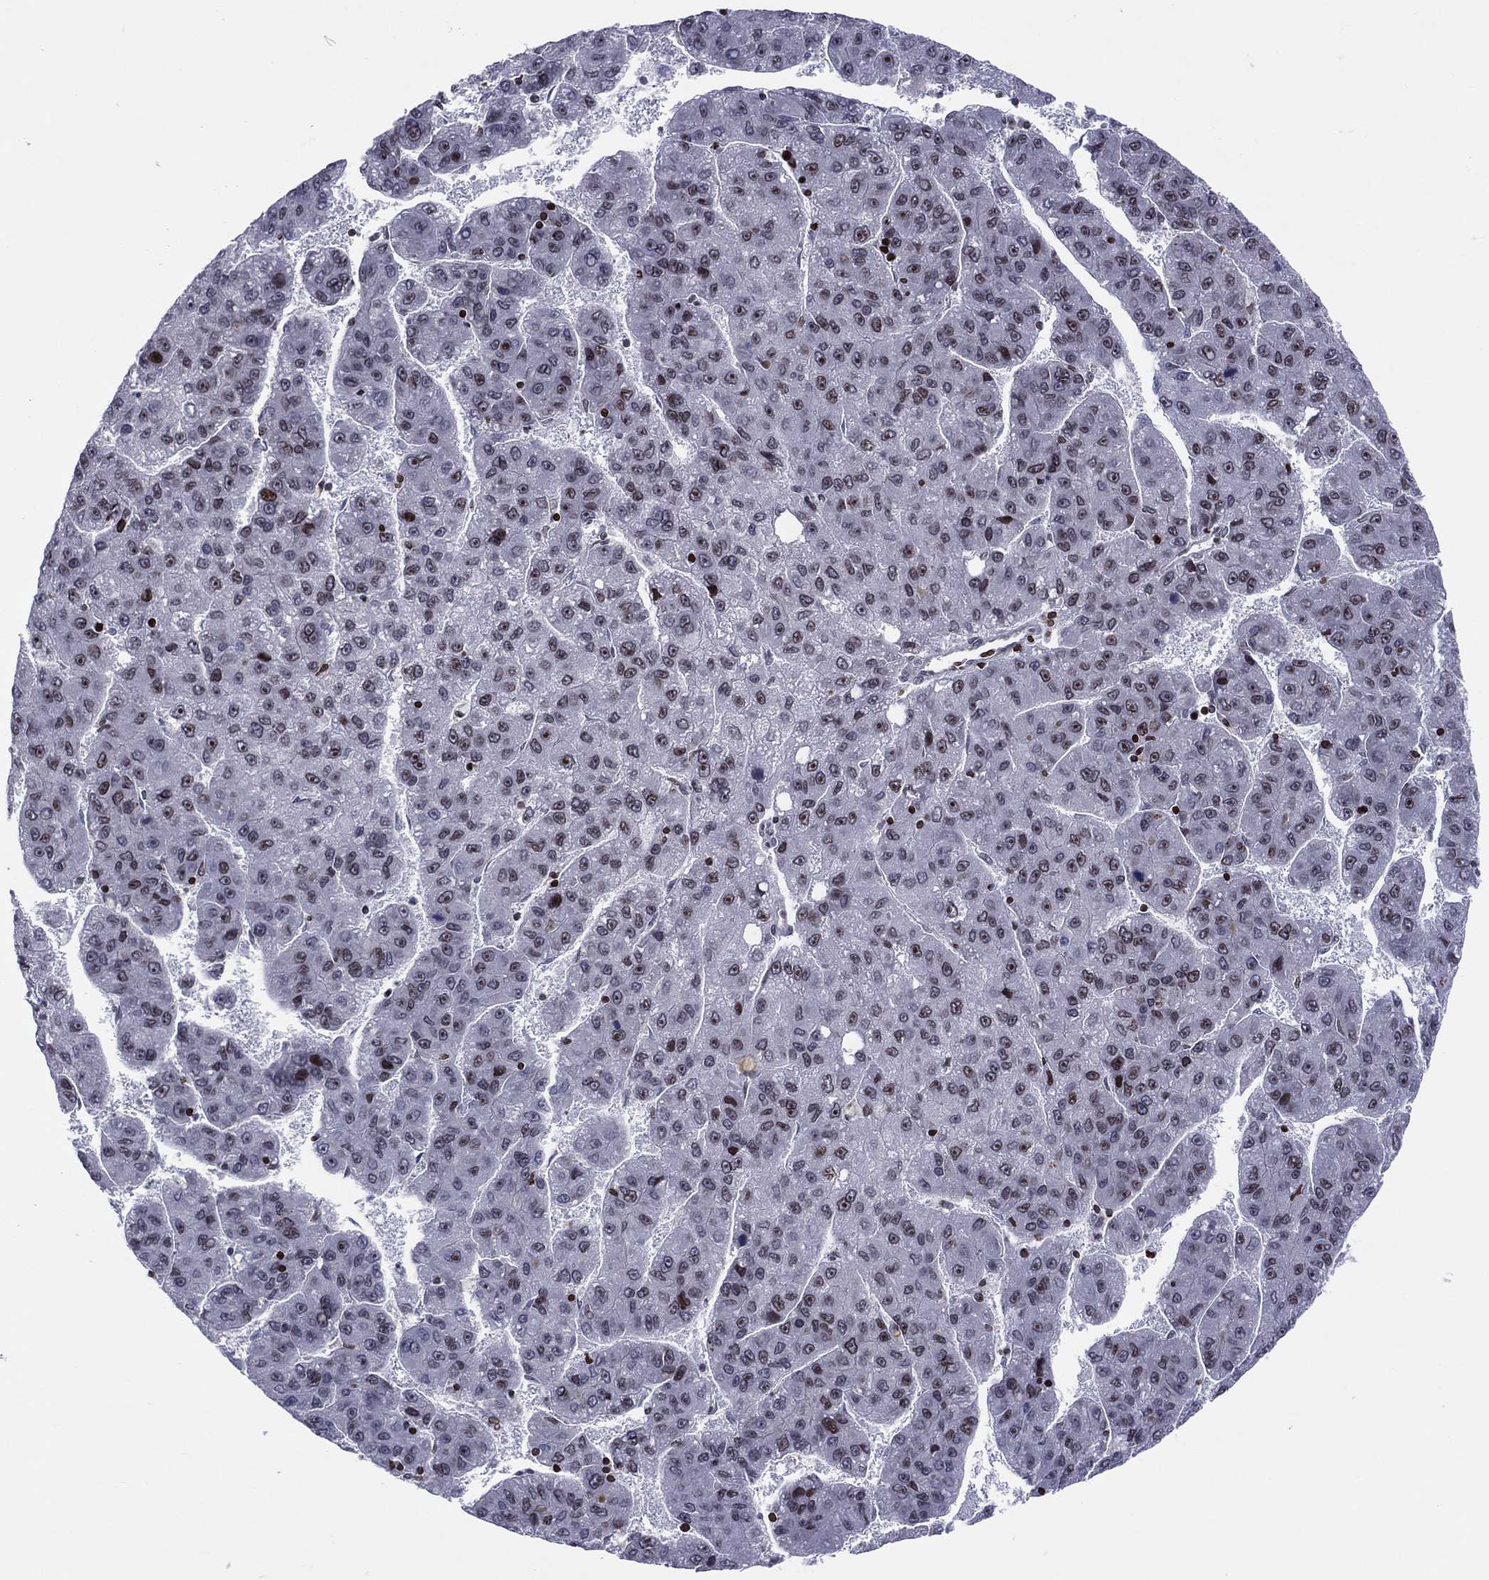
{"staining": {"intensity": "moderate", "quantity": "25%-75%", "location": "nuclear"}, "tissue": "liver cancer", "cell_type": "Tumor cells", "image_type": "cancer", "snomed": [{"axis": "morphology", "description": "Carcinoma, Hepatocellular, NOS"}, {"axis": "topography", "description": "Liver"}], "caption": "Approximately 25%-75% of tumor cells in hepatocellular carcinoma (liver) exhibit moderate nuclear protein positivity as visualized by brown immunohistochemical staining.", "gene": "DBF4B", "patient": {"sex": "female", "age": 82}}